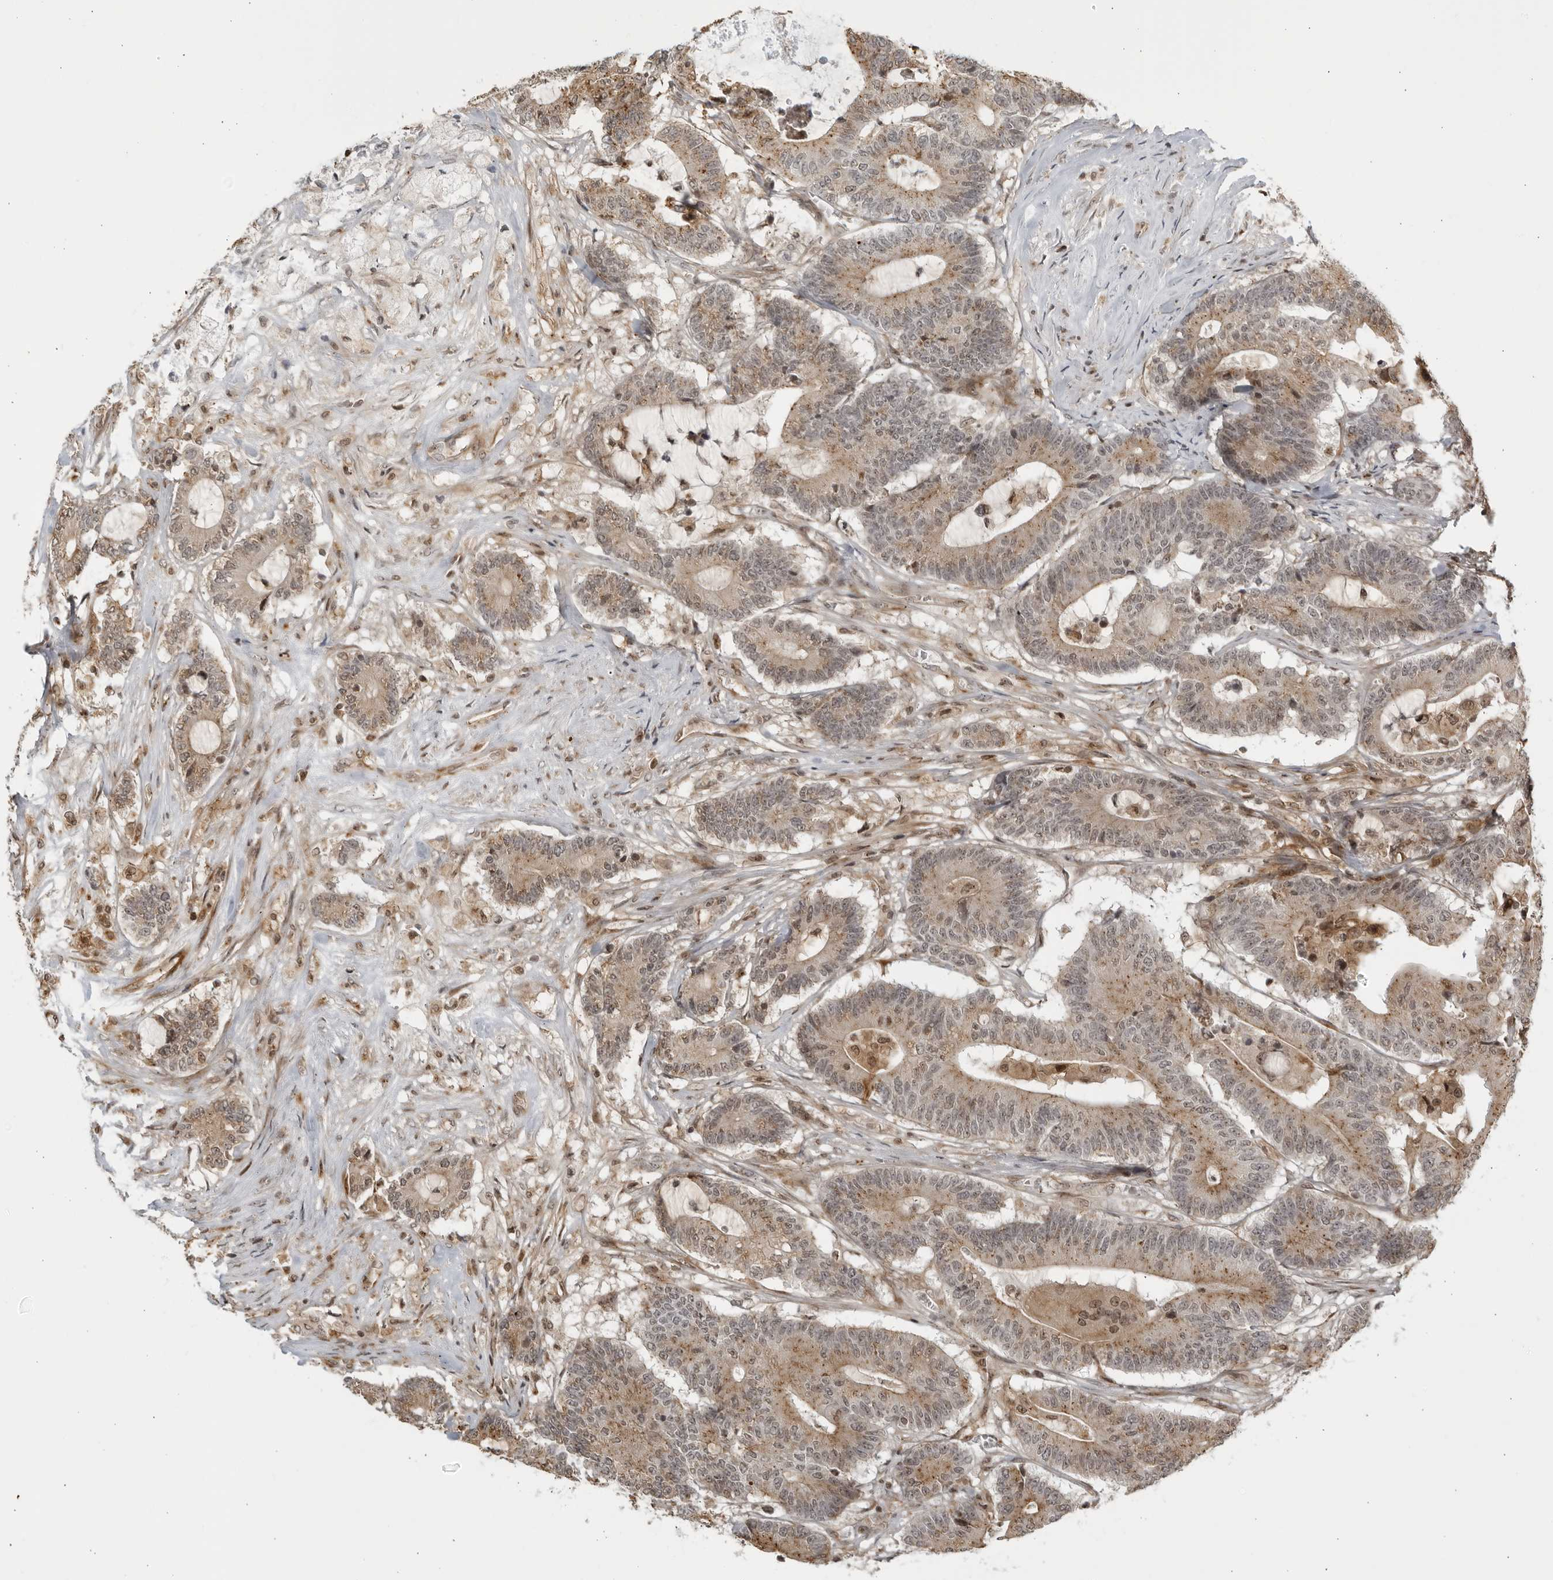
{"staining": {"intensity": "moderate", "quantity": ">75%", "location": "cytoplasmic/membranous"}, "tissue": "colorectal cancer", "cell_type": "Tumor cells", "image_type": "cancer", "snomed": [{"axis": "morphology", "description": "Adenocarcinoma, NOS"}, {"axis": "topography", "description": "Colon"}], "caption": "Immunohistochemistry (IHC) (DAB) staining of colorectal cancer (adenocarcinoma) demonstrates moderate cytoplasmic/membranous protein staining in approximately >75% of tumor cells. Immunohistochemistry stains the protein in brown and the nuclei are stained blue.", "gene": "TCF21", "patient": {"sex": "female", "age": 84}}